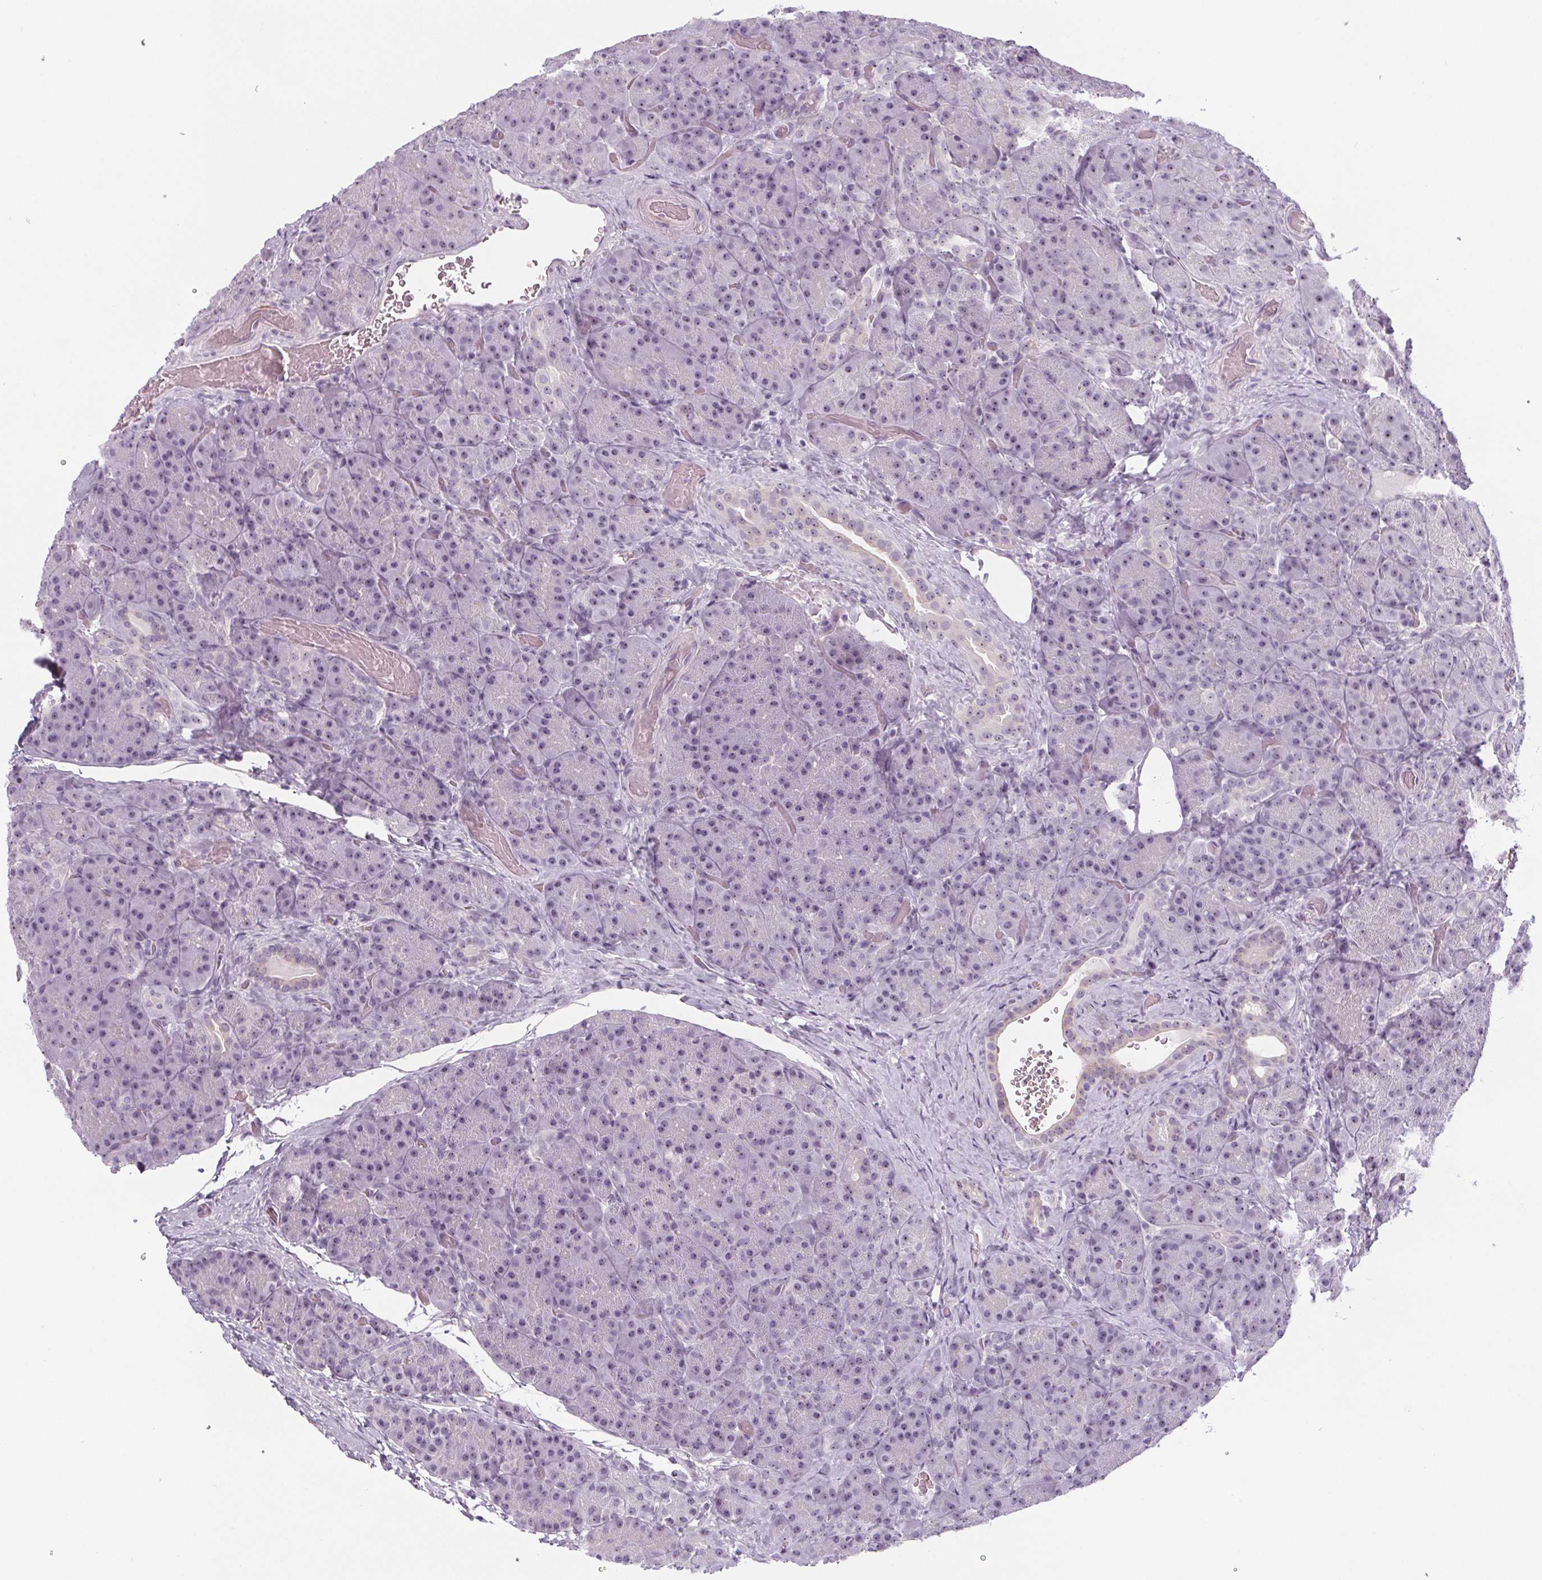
{"staining": {"intensity": "weak", "quantity": "<25%", "location": "nuclear"}, "tissue": "pancreas", "cell_type": "Exocrine glandular cells", "image_type": "normal", "snomed": [{"axis": "morphology", "description": "Normal tissue, NOS"}, {"axis": "topography", "description": "Pancreas"}], "caption": "This histopathology image is of normal pancreas stained with immunohistochemistry to label a protein in brown with the nuclei are counter-stained blue. There is no positivity in exocrine glandular cells.", "gene": "NOLC1", "patient": {"sex": "male", "age": 57}}